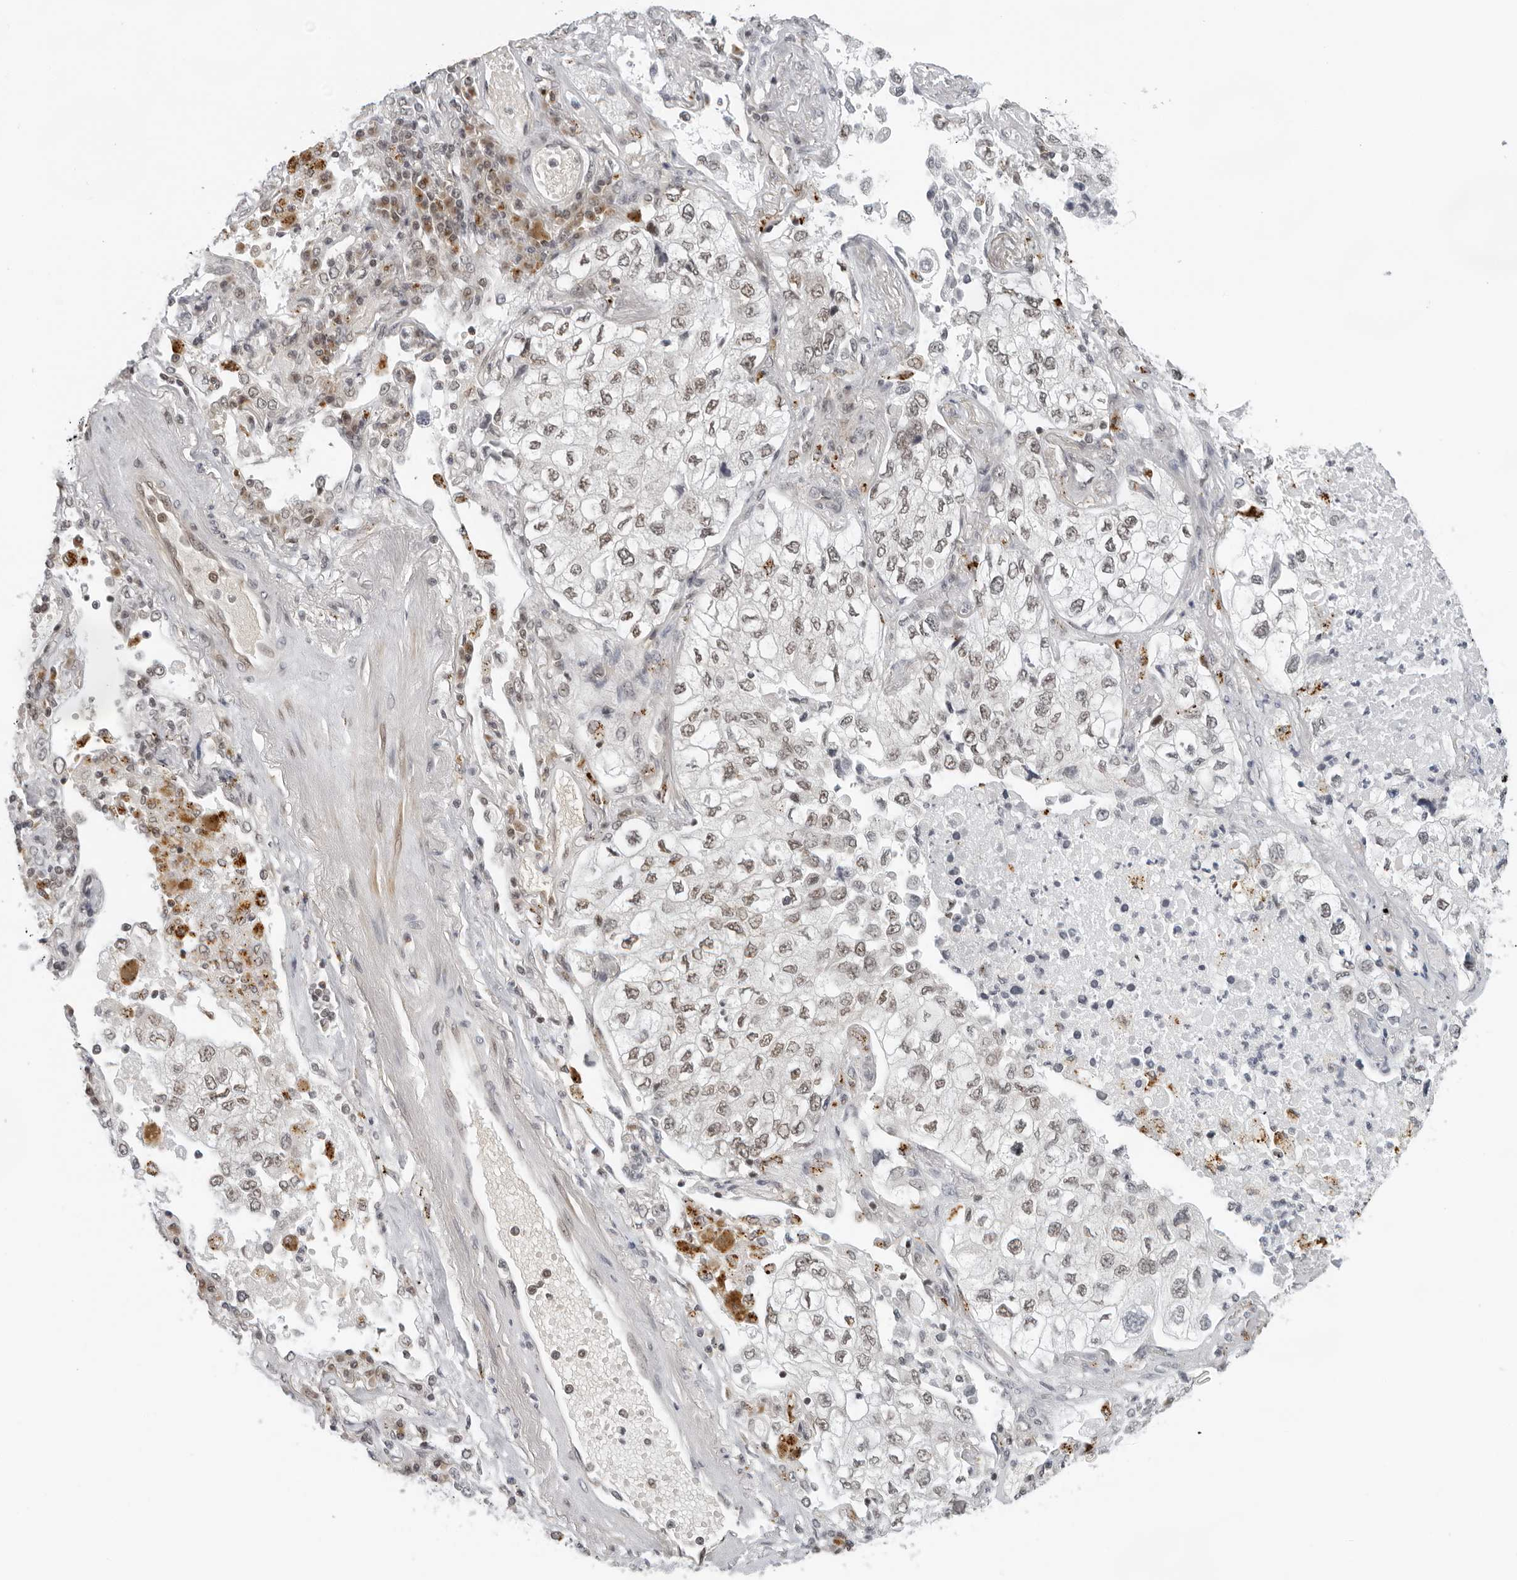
{"staining": {"intensity": "weak", "quantity": ">75%", "location": "nuclear"}, "tissue": "lung cancer", "cell_type": "Tumor cells", "image_type": "cancer", "snomed": [{"axis": "morphology", "description": "Adenocarcinoma, NOS"}, {"axis": "topography", "description": "Lung"}], "caption": "Immunohistochemical staining of human lung adenocarcinoma exhibits low levels of weak nuclear protein staining in approximately >75% of tumor cells. (IHC, brightfield microscopy, high magnification).", "gene": "TOX4", "patient": {"sex": "male", "age": 63}}